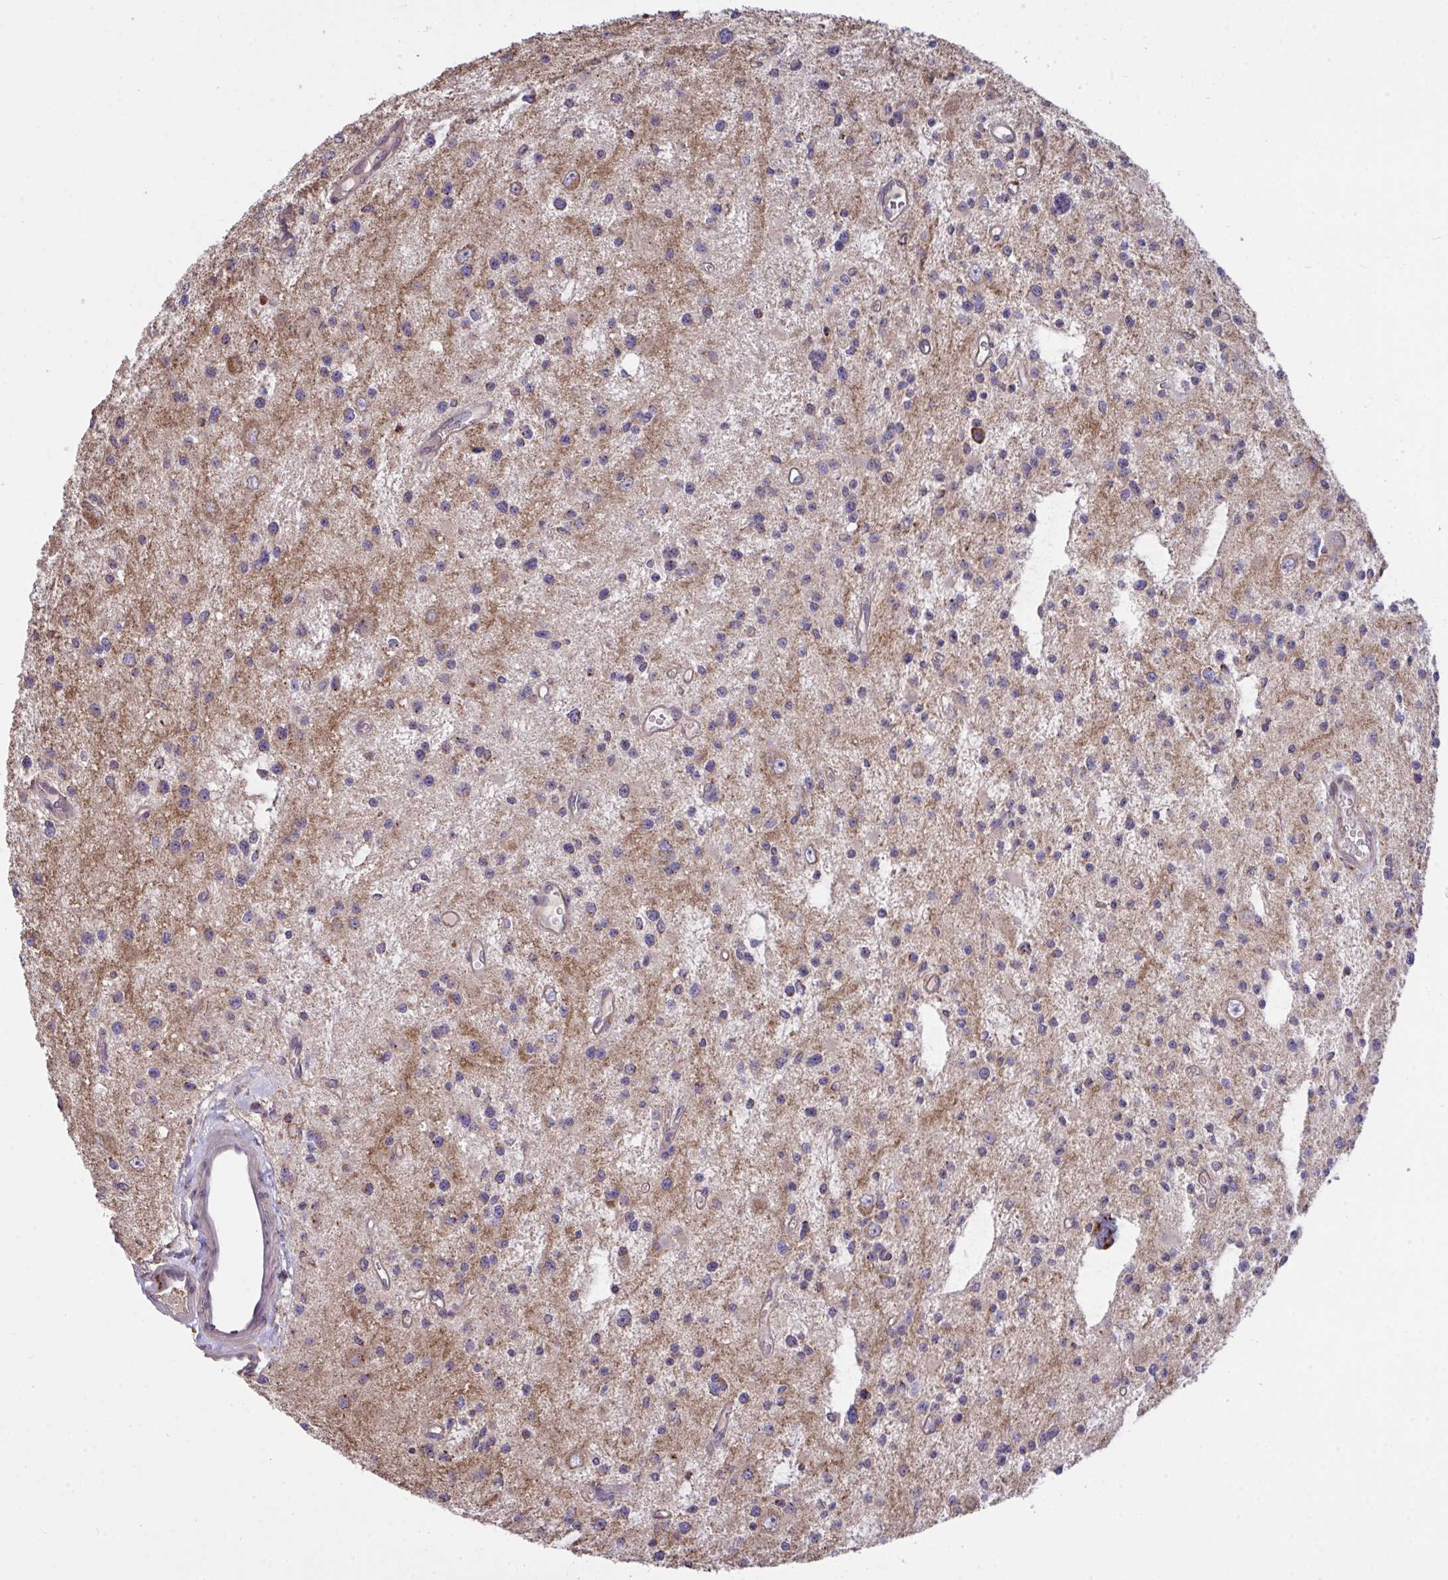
{"staining": {"intensity": "negative", "quantity": "none", "location": "none"}, "tissue": "glioma", "cell_type": "Tumor cells", "image_type": "cancer", "snomed": [{"axis": "morphology", "description": "Glioma, malignant, Low grade"}, {"axis": "topography", "description": "Brain"}], "caption": "Malignant glioma (low-grade) stained for a protein using IHC shows no expression tumor cells.", "gene": "PPM1H", "patient": {"sex": "male", "age": 43}}